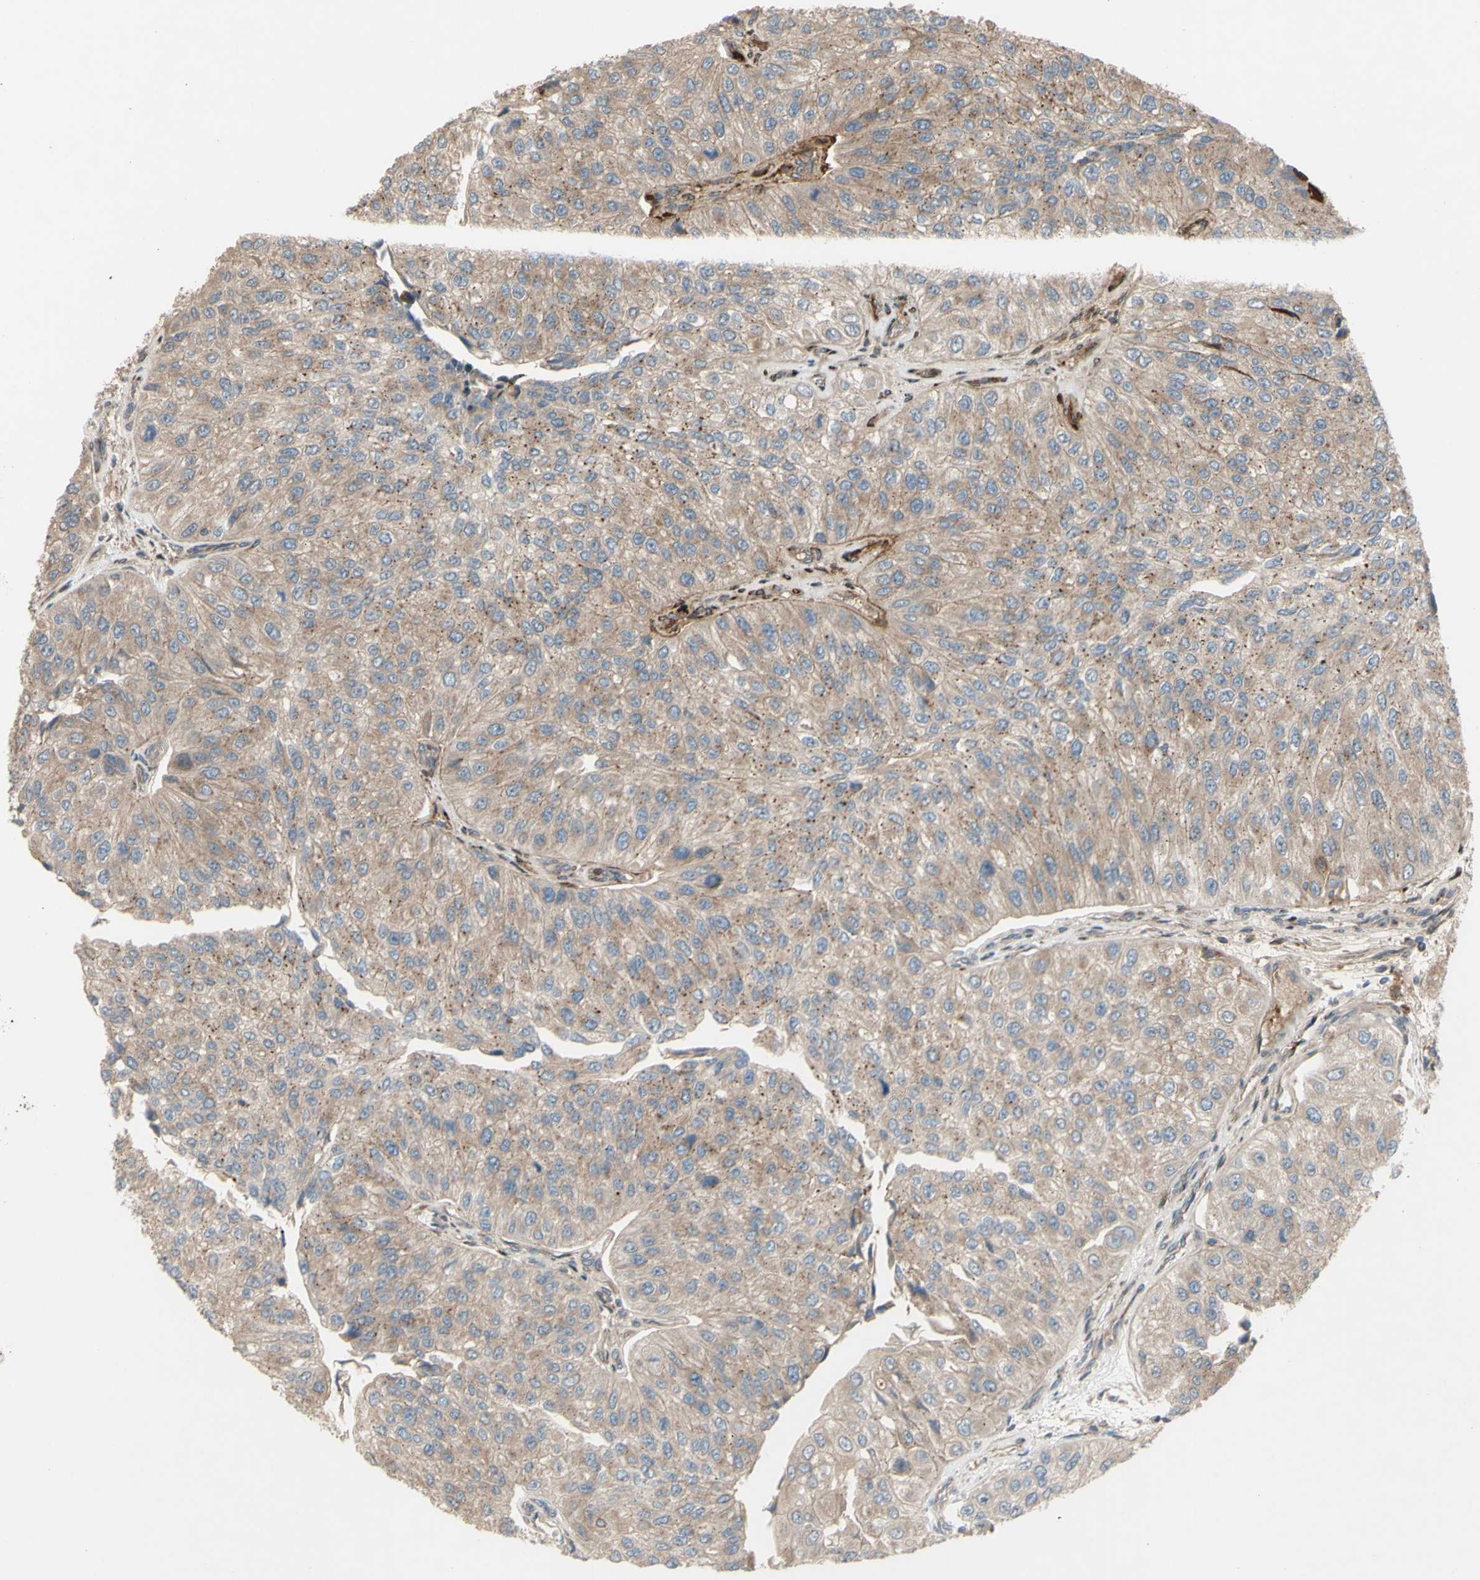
{"staining": {"intensity": "weak", "quantity": ">75%", "location": "cytoplasmic/membranous"}, "tissue": "urothelial cancer", "cell_type": "Tumor cells", "image_type": "cancer", "snomed": [{"axis": "morphology", "description": "Urothelial carcinoma, High grade"}, {"axis": "topography", "description": "Kidney"}, {"axis": "topography", "description": "Urinary bladder"}], "caption": "High-magnification brightfield microscopy of urothelial cancer stained with DAB (brown) and counterstained with hematoxylin (blue). tumor cells exhibit weak cytoplasmic/membranous positivity is present in approximately>75% of cells.", "gene": "SPTLC1", "patient": {"sex": "male", "age": 77}}